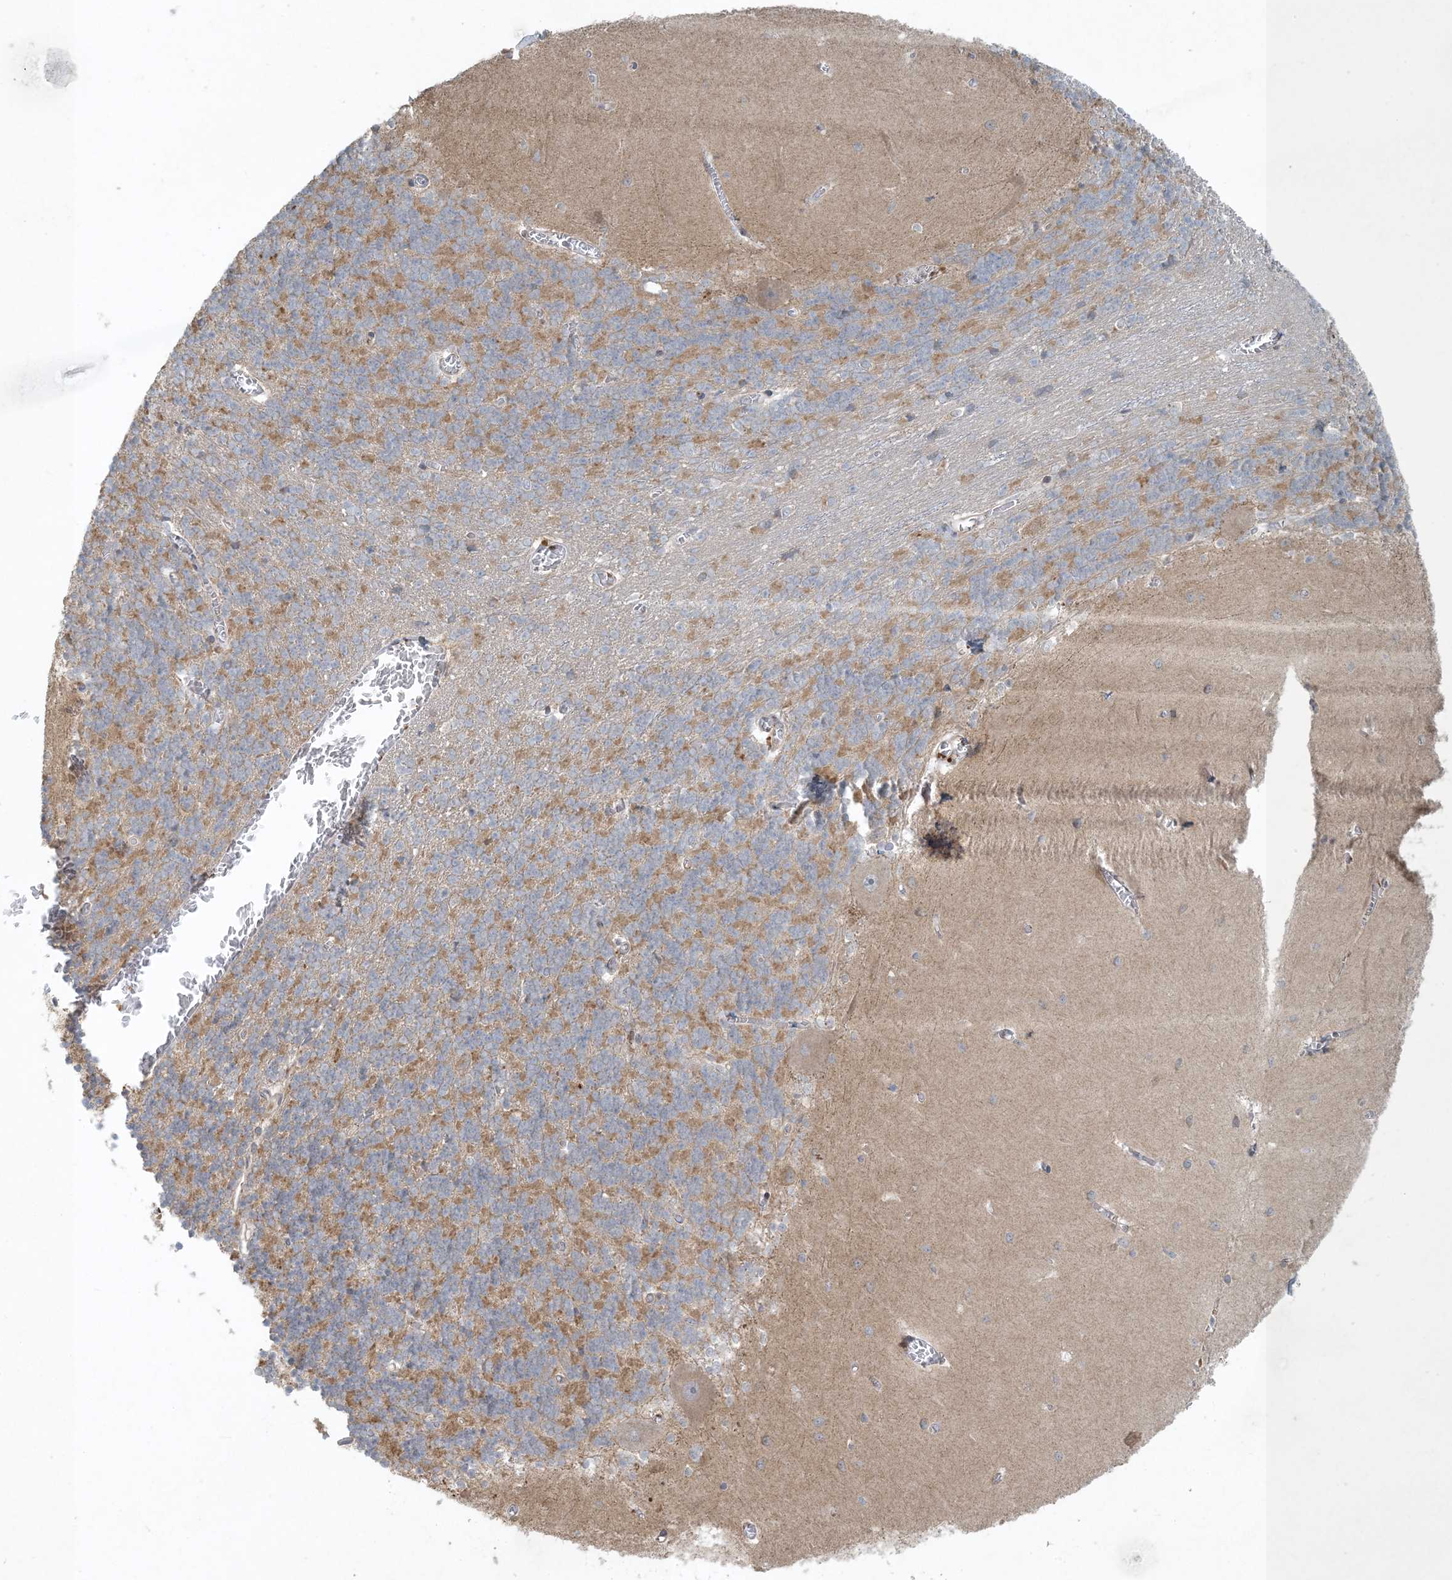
{"staining": {"intensity": "moderate", "quantity": ">75%", "location": "cytoplasmic/membranous"}, "tissue": "cerebellum", "cell_type": "Cells in granular layer", "image_type": "normal", "snomed": [{"axis": "morphology", "description": "Normal tissue, NOS"}, {"axis": "topography", "description": "Cerebellum"}], "caption": "An immunohistochemistry (IHC) photomicrograph of benign tissue is shown. Protein staining in brown labels moderate cytoplasmic/membranous positivity in cerebellum within cells in granular layer.", "gene": "CTDNEP1", "patient": {"sex": "male", "age": 37}}